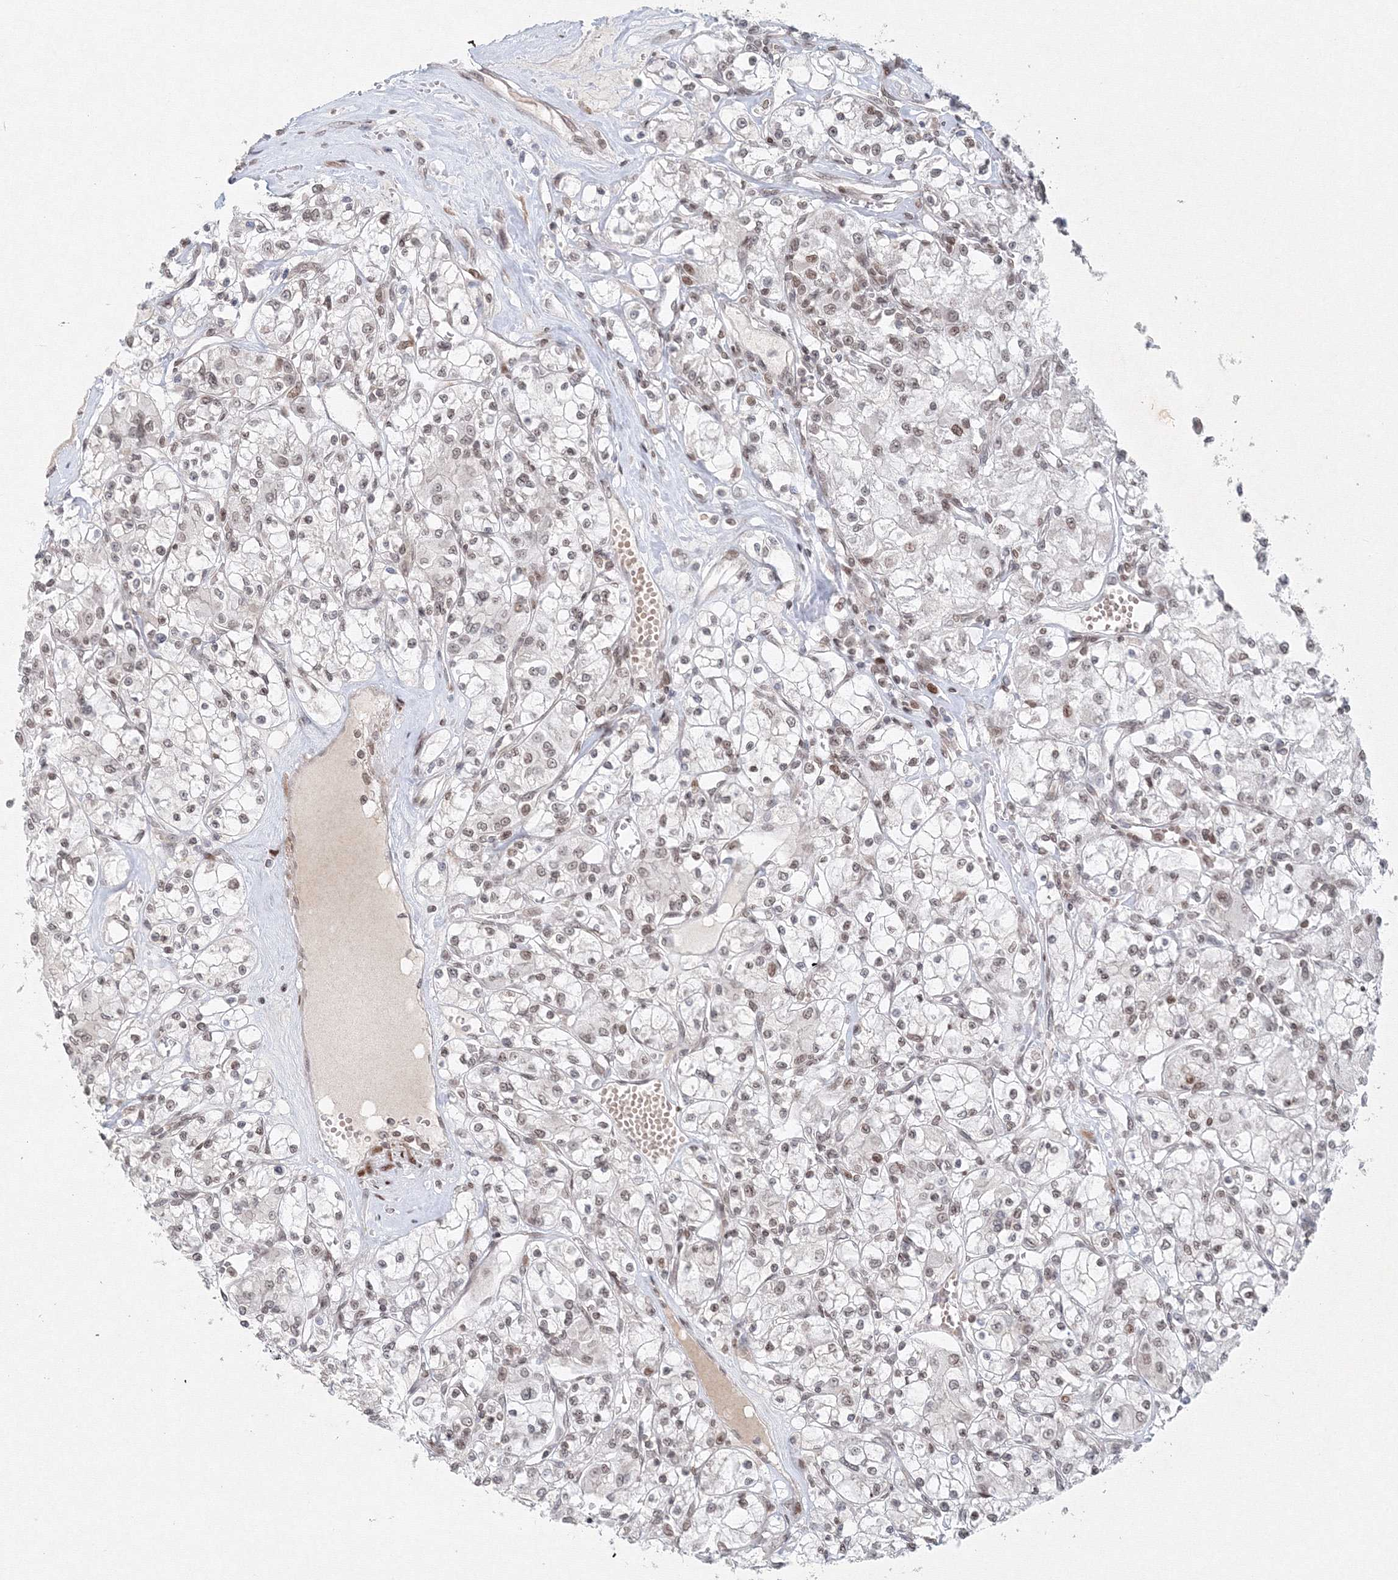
{"staining": {"intensity": "weak", "quantity": "<25%", "location": "nuclear"}, "tissue": "renal cancer", "cell_type": "Tumor cells", "image_type": "cancer", "snomed": [{"axis": "morphology", "description": "Adenocarcinoma, NOS"}, {"axis": "topography", "description": "Kidney"}], "caption": "Immunohistochemistry (IHC) of renal cancer (adenocarcinoma) shows no positivity in tumor cells. (Stains: DAB (3,3'-diaminobenzidine) immunohistochemistry with hematoxylin counter stain, Microscopy: brightfield microscopy at high magnification).", "gene": "KIF4A", "patient": {"sex": "female", "age": 59}}